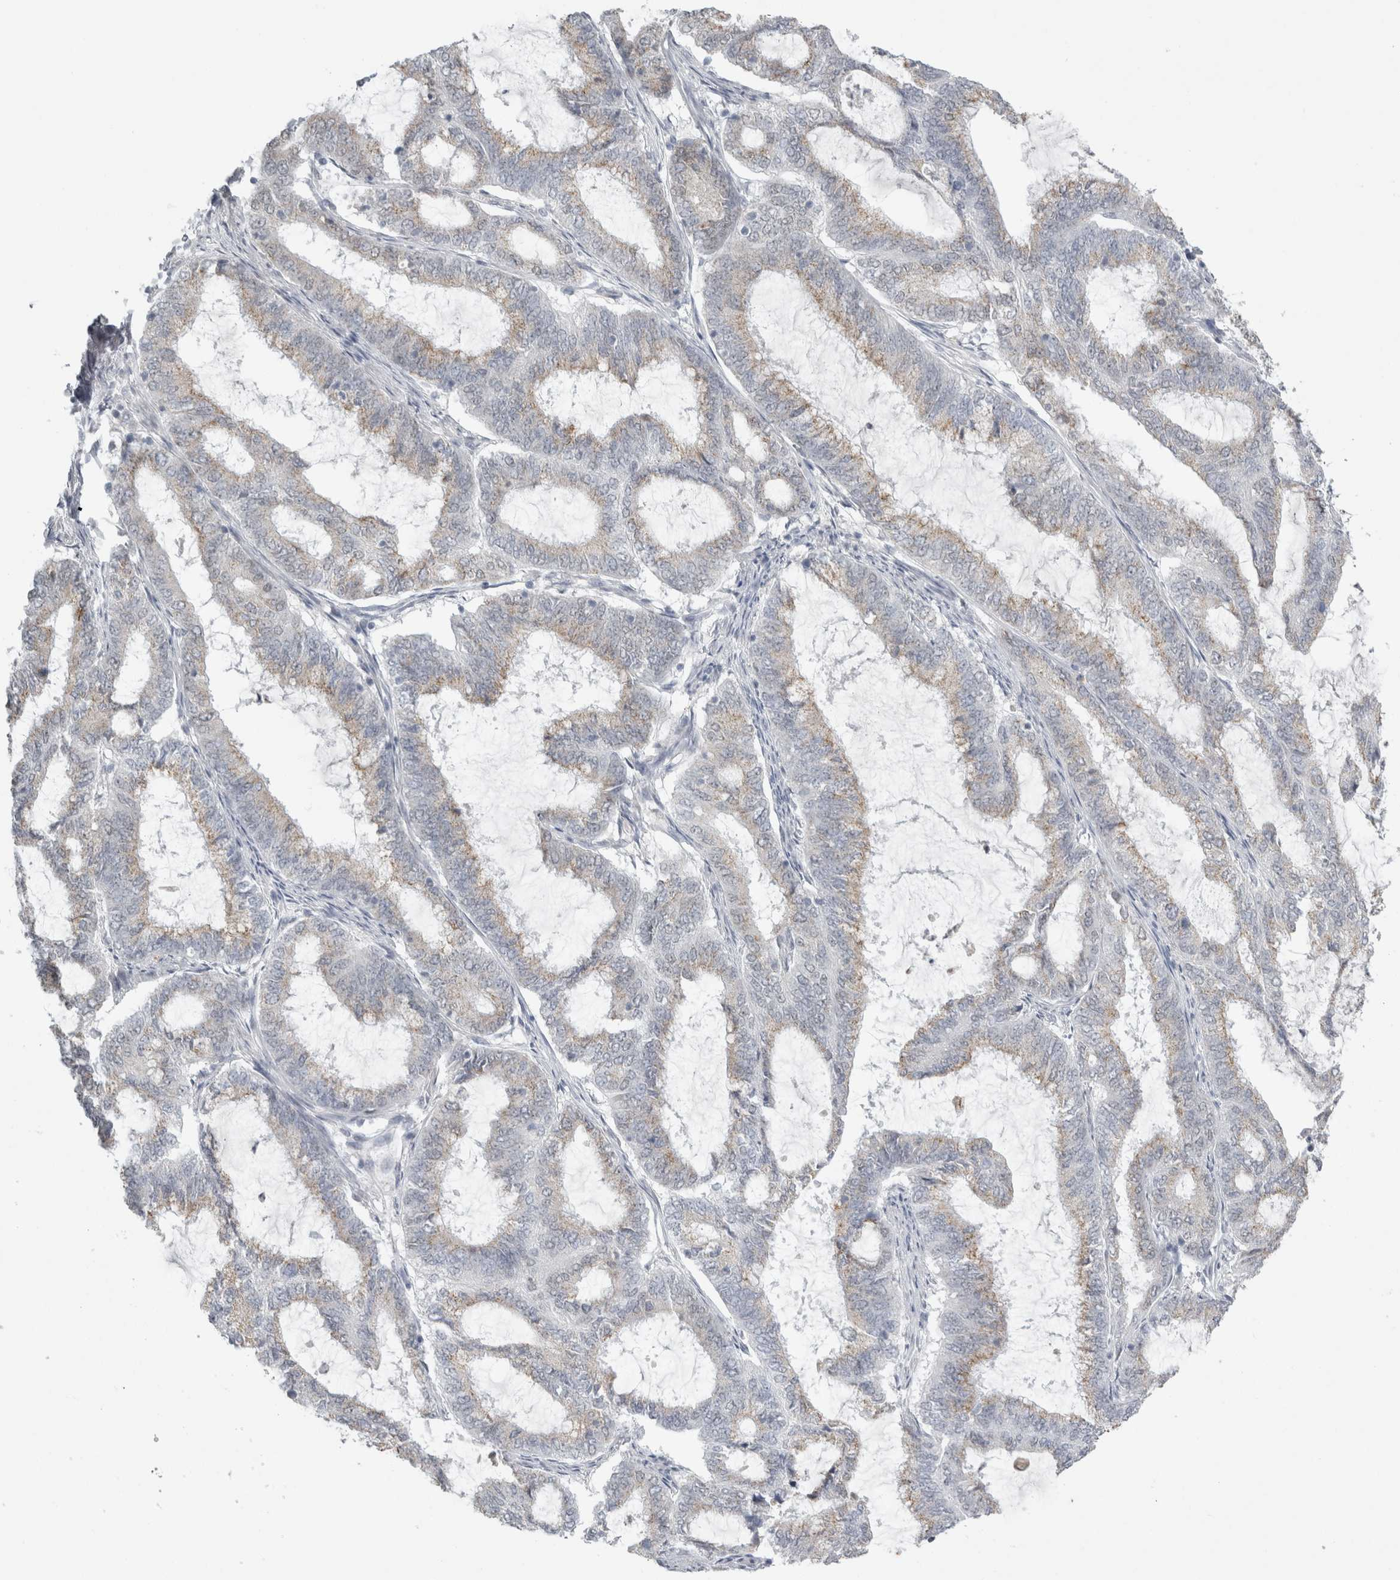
{"staining": {"intensity": "weak", "quantity": "<25%", "location": "cytoplasmic/membranous"}, "tissue": "endometrial cancer", "cell_type": "Tumor cells", "image_type": "cancer", "snomed": [{"axis": "morphology", "description": "Adenocarcinoma, NOS"}, {"axis": "topography", "description": "Endometrium"}], "caption": "An immunohistochemistry photomicrograph of endometrial adenocarcinoma is shown. There is no staining in tumor cells of endometrial adenocarcinoma.", "gene": "PLIN1", "patient": {"sex": "female", "age": 51}}